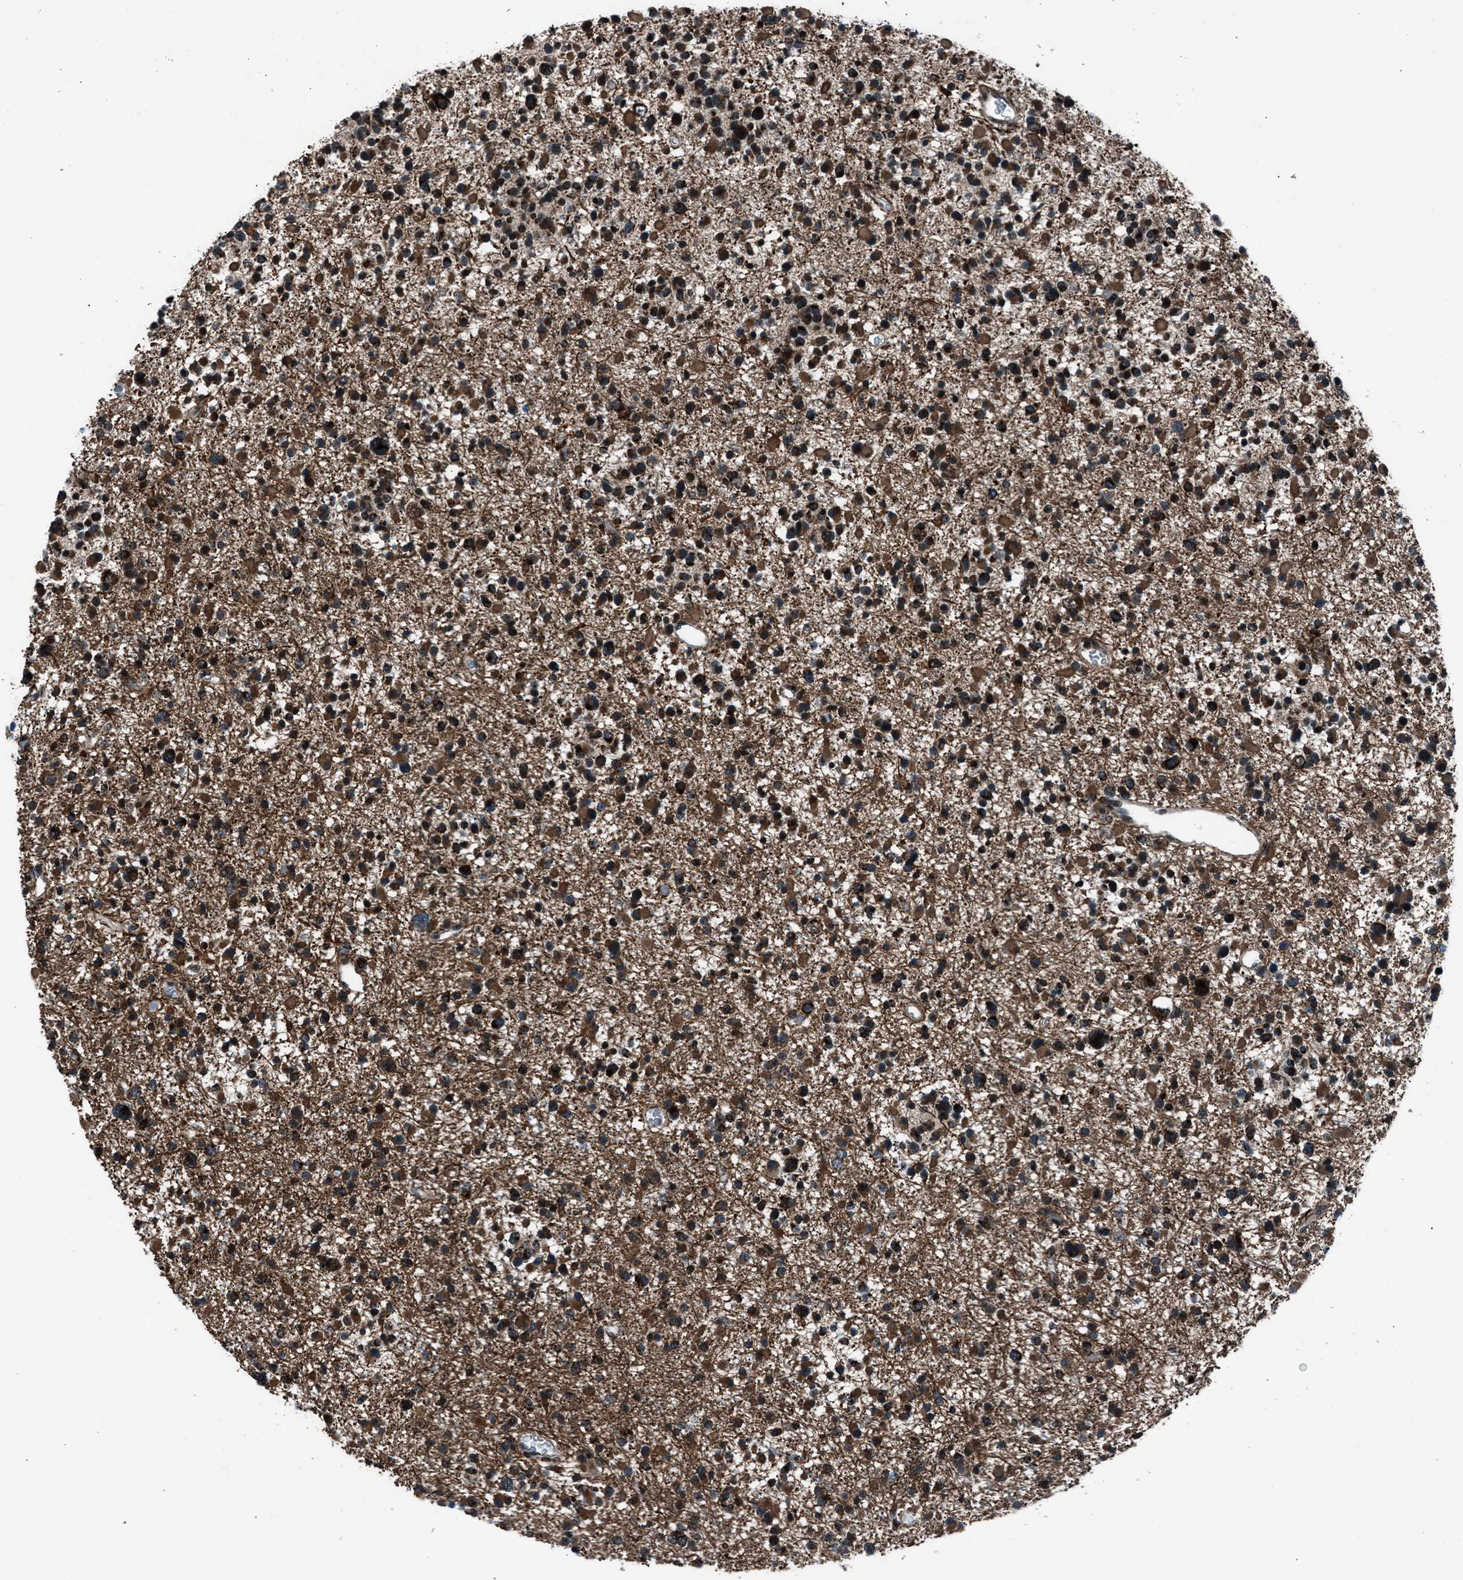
{"staining": {"intensity": "moderate", "quantity": ">75%", "location": "cytoplasmic/membranous,nuclear"}, "tissue": "glioma", "cell_type": "Tumor cells", "image_type": "cancer", "snomed": [{"axis": "morphology", "description": "Glioma, malignant, Low grade"}, {"axis": "topography", "description": "Brain"}], "caption": "IHC (DAB (3,3'-diaminobenzidine)) staining of glioma demonstrates moderate cytoplasmic/membranous and nuclear protein expression in about >75% of tumor cells. The protein of interest is shown in brown color, while the nuclei are stained blue.", "gene": "MORC3", "patient": {"sex": "female", "age": 22}}